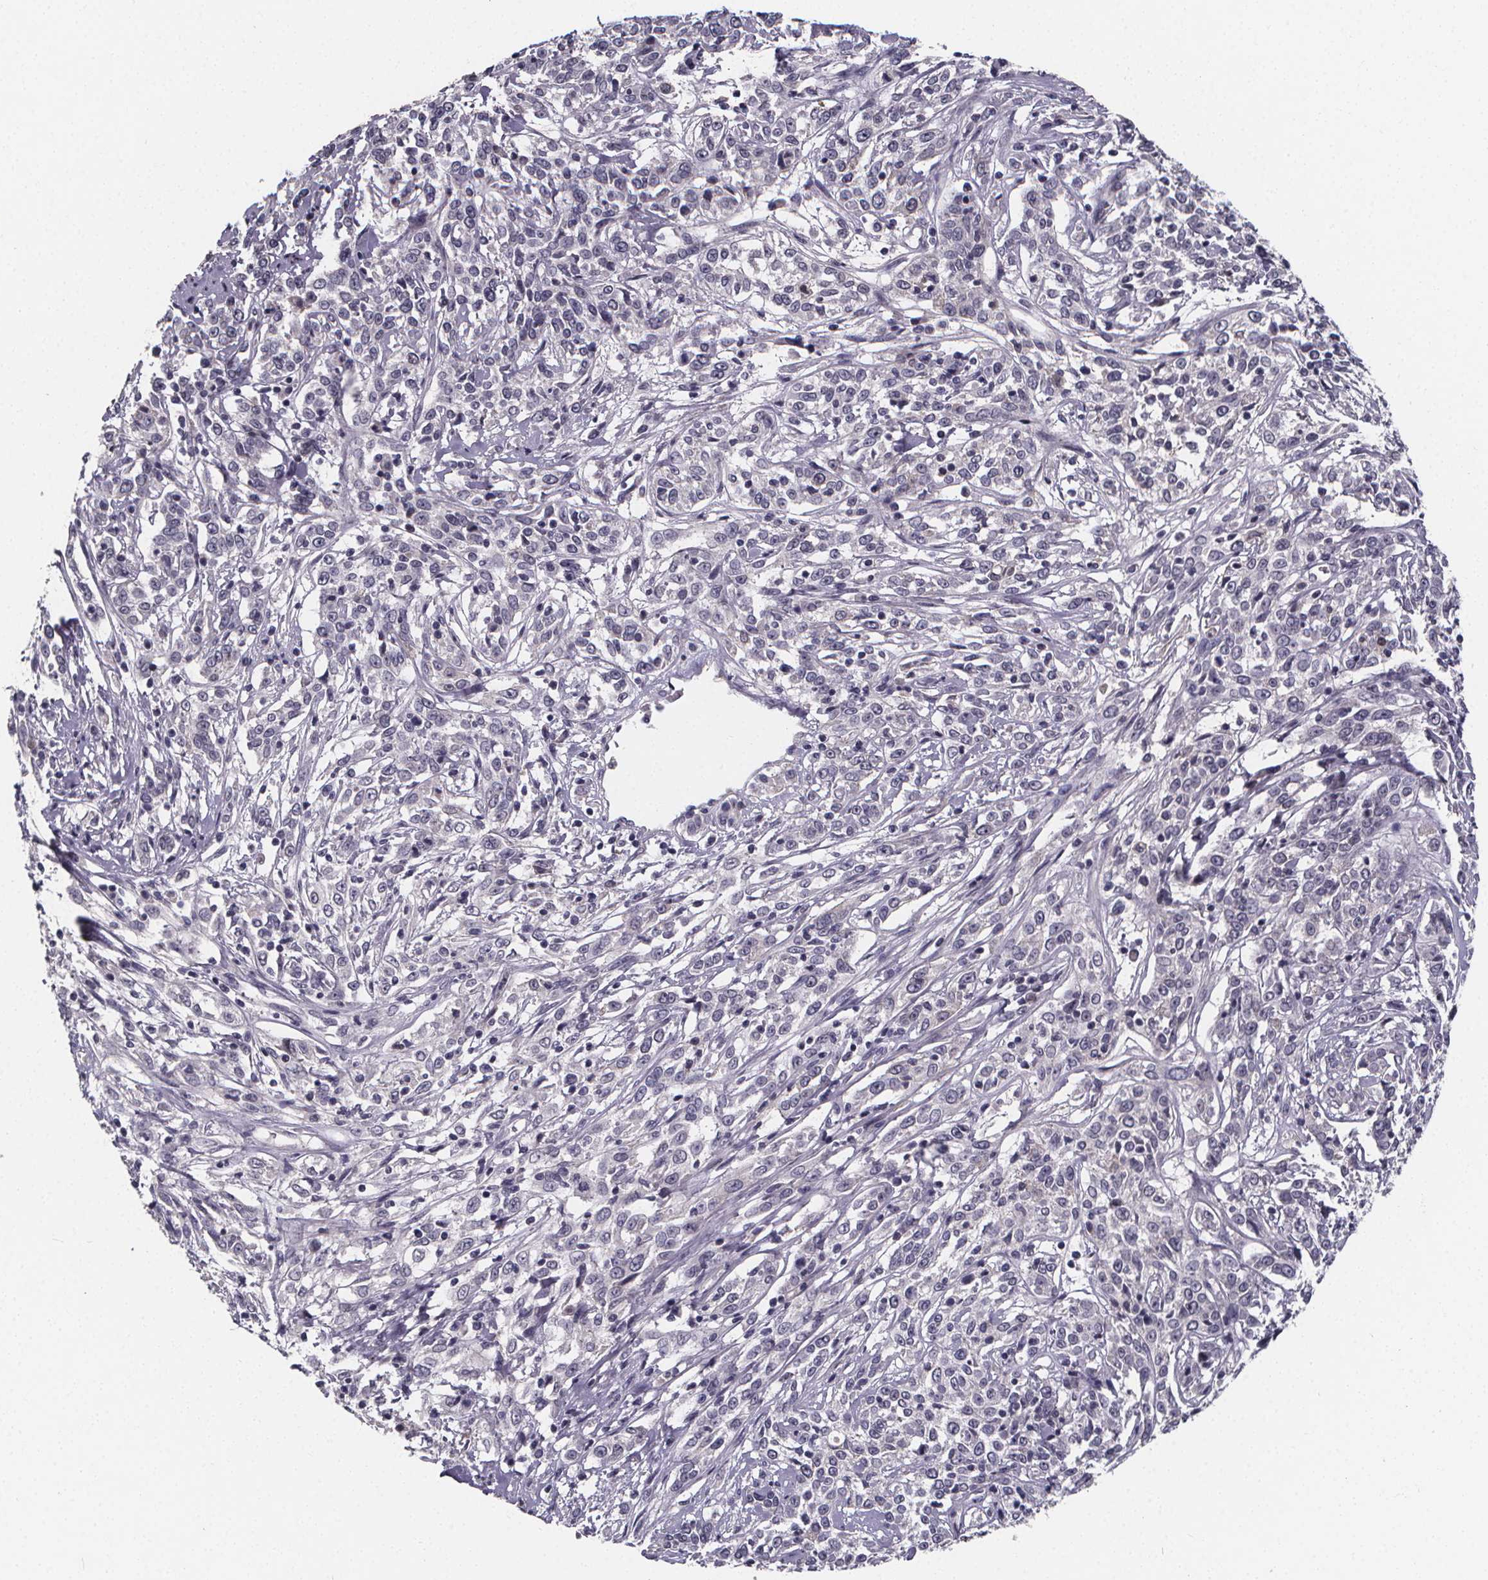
{"staining": {"intensity": "negative", "quantity": "none", "location": "none"}, "tissue": "cervical cancer", "cell_type": "Tumor cells", "image_type": "cancer", "snomed": [{"axis": "morphology", "description": "Adenocarcinoma, NOS"}, {"axis": "topography", "description": "Cervix"}], "caption": "An image of human cervical cancer is negative for staining in tumor cells.", "gene": "AGT", "patient": {"sex": "female", "age": 40}}